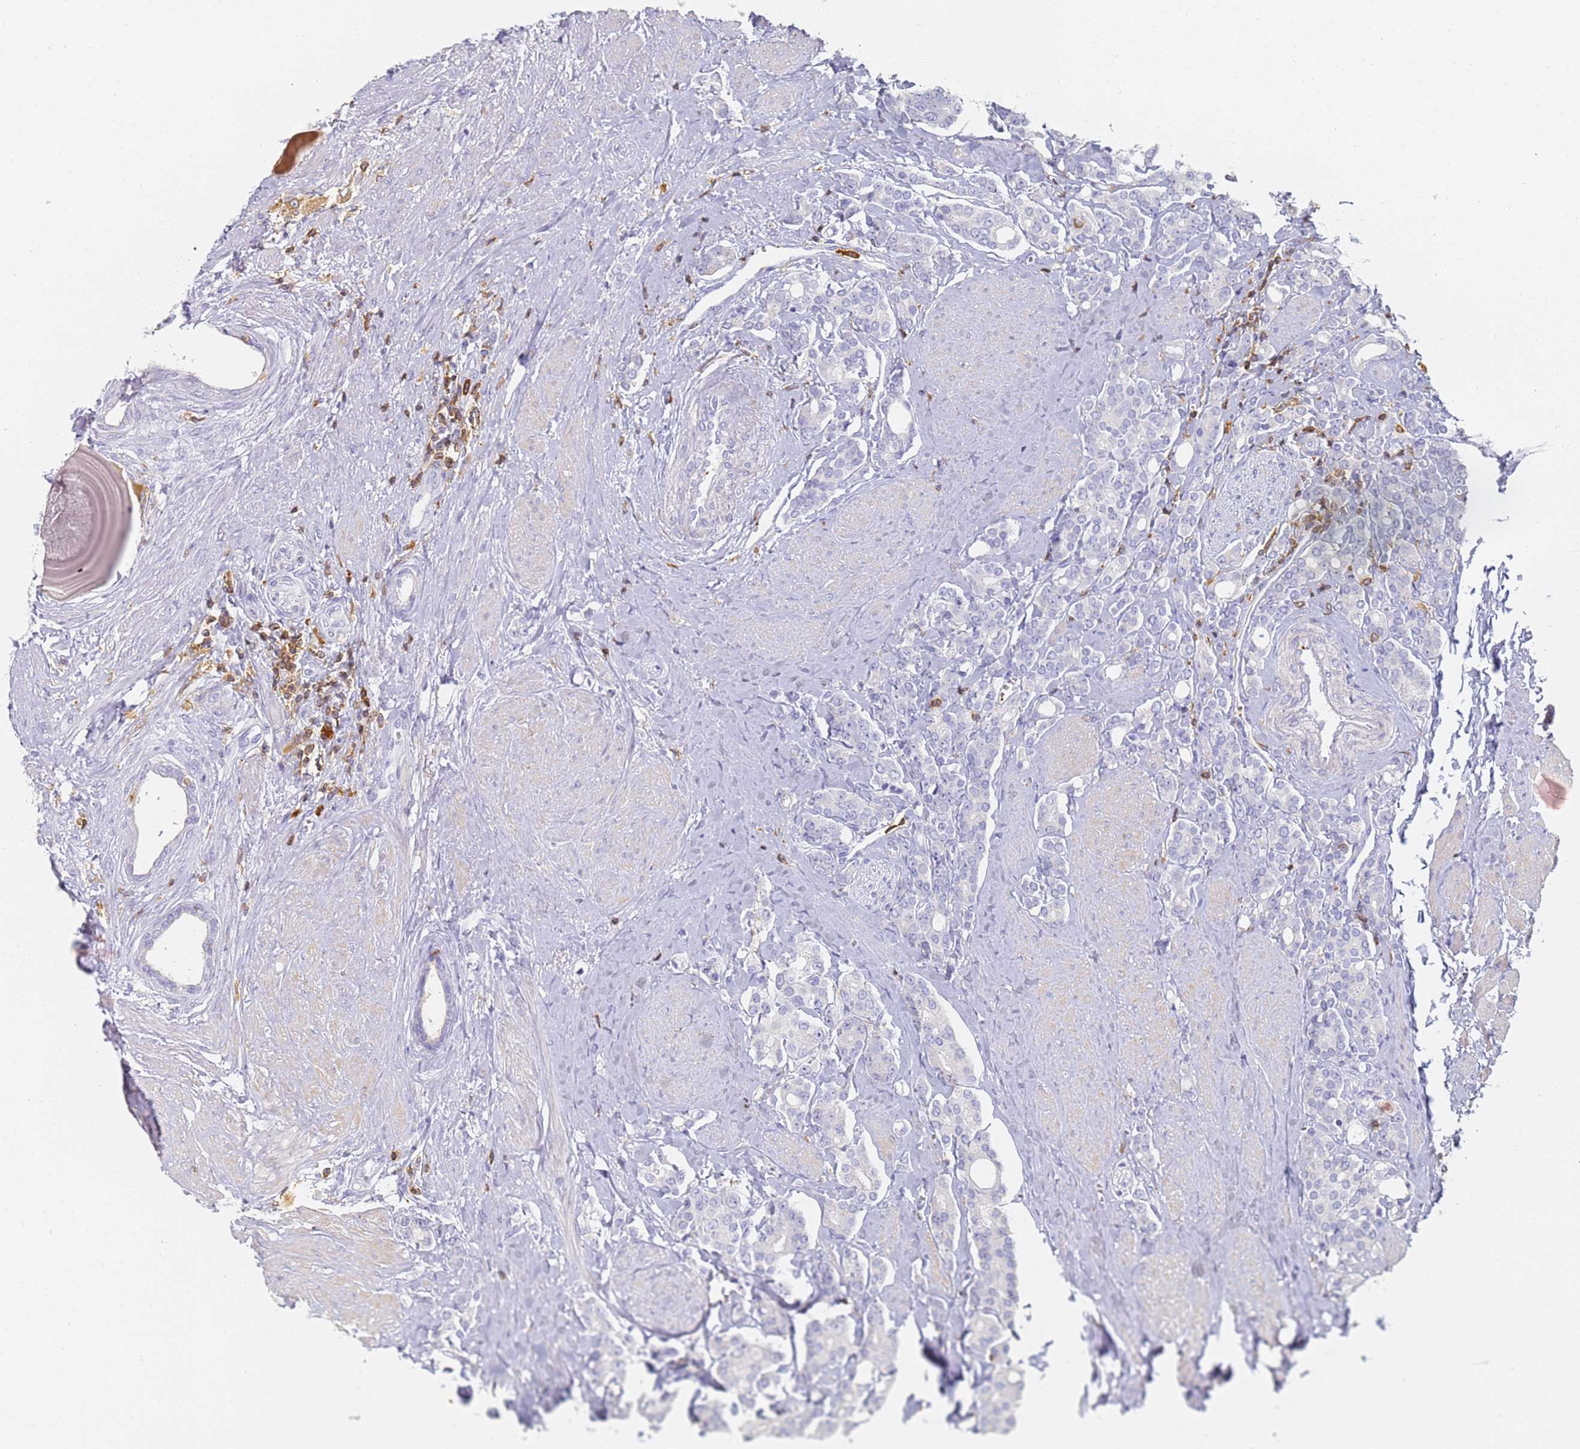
{"staining": {"intensity": "negative", "quantity": "none", "location": "none"}, "tissue": "prostate cancer", "cell_type": "Tumor cells", "image_type": "cancer", "snomed": [{"axis": "morphology", "description": "Adenocarcinoma, High grade"}, {"axis": "topography", "description": "Prostate"}], "caption": "This is an immunohistochemistry histopathology image of human prostate high-grade adenocarcinoma. There is no staining in tumor cells.", "gene": "BIN2", "patient": {"sex": "male", "age": 62}}